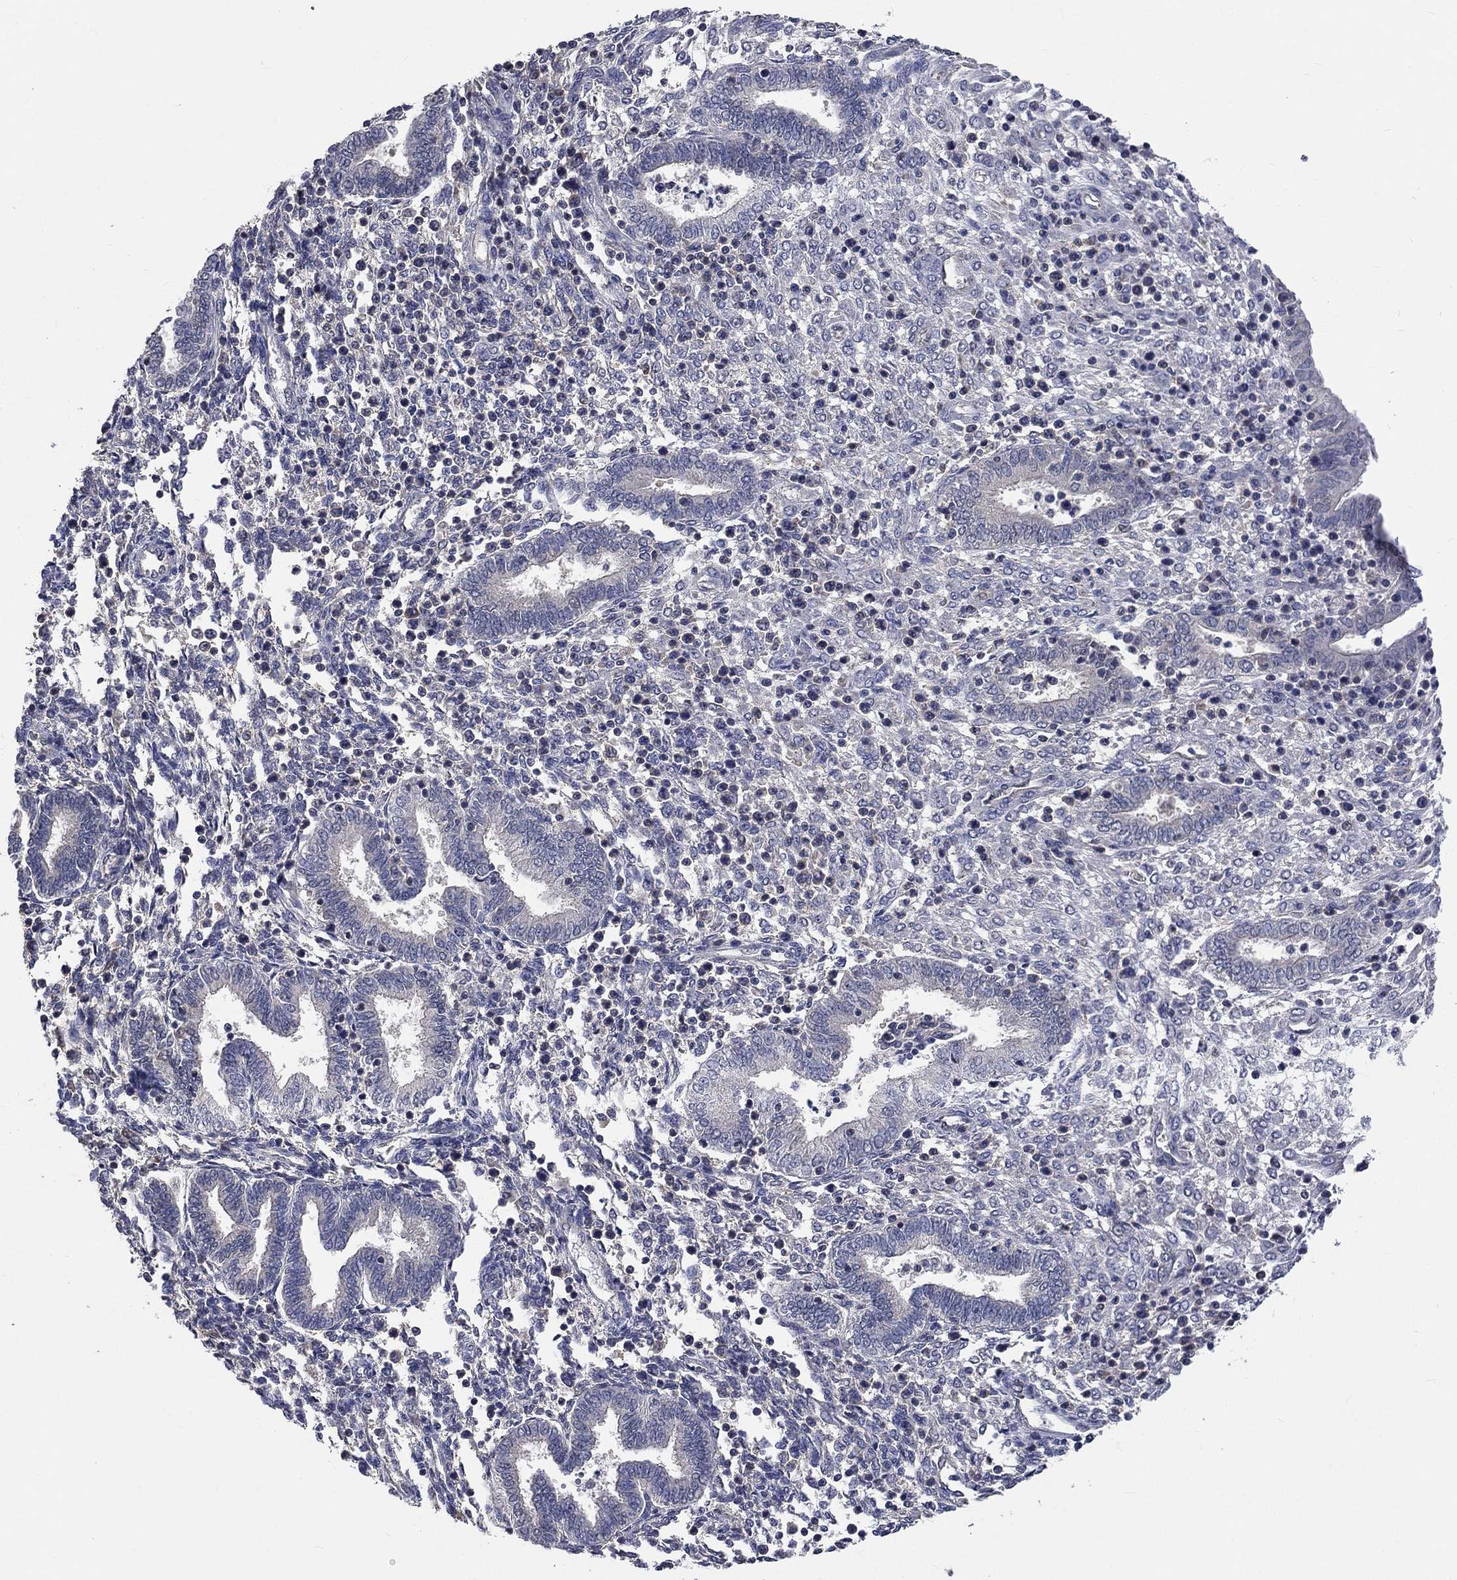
{"staining": {"intensity": "negative", "quantity": "none", "location": "none"}, "tissue": "endometrium", "cell_type": "Cells in endometrial stroma", "image_type": "normal", "snomed": [{"axis": "morphology", "description": "Normal tissue, NOS"}, {"axis": "topography", "description": "Endometrium"}], "caption": "Normal endometrium was stained to show a protein in brown. There is no significant positivity in cells in endometrial stroma.", "gene": "ZBTB18", "patient": {"sex": "female", "age": 42}}